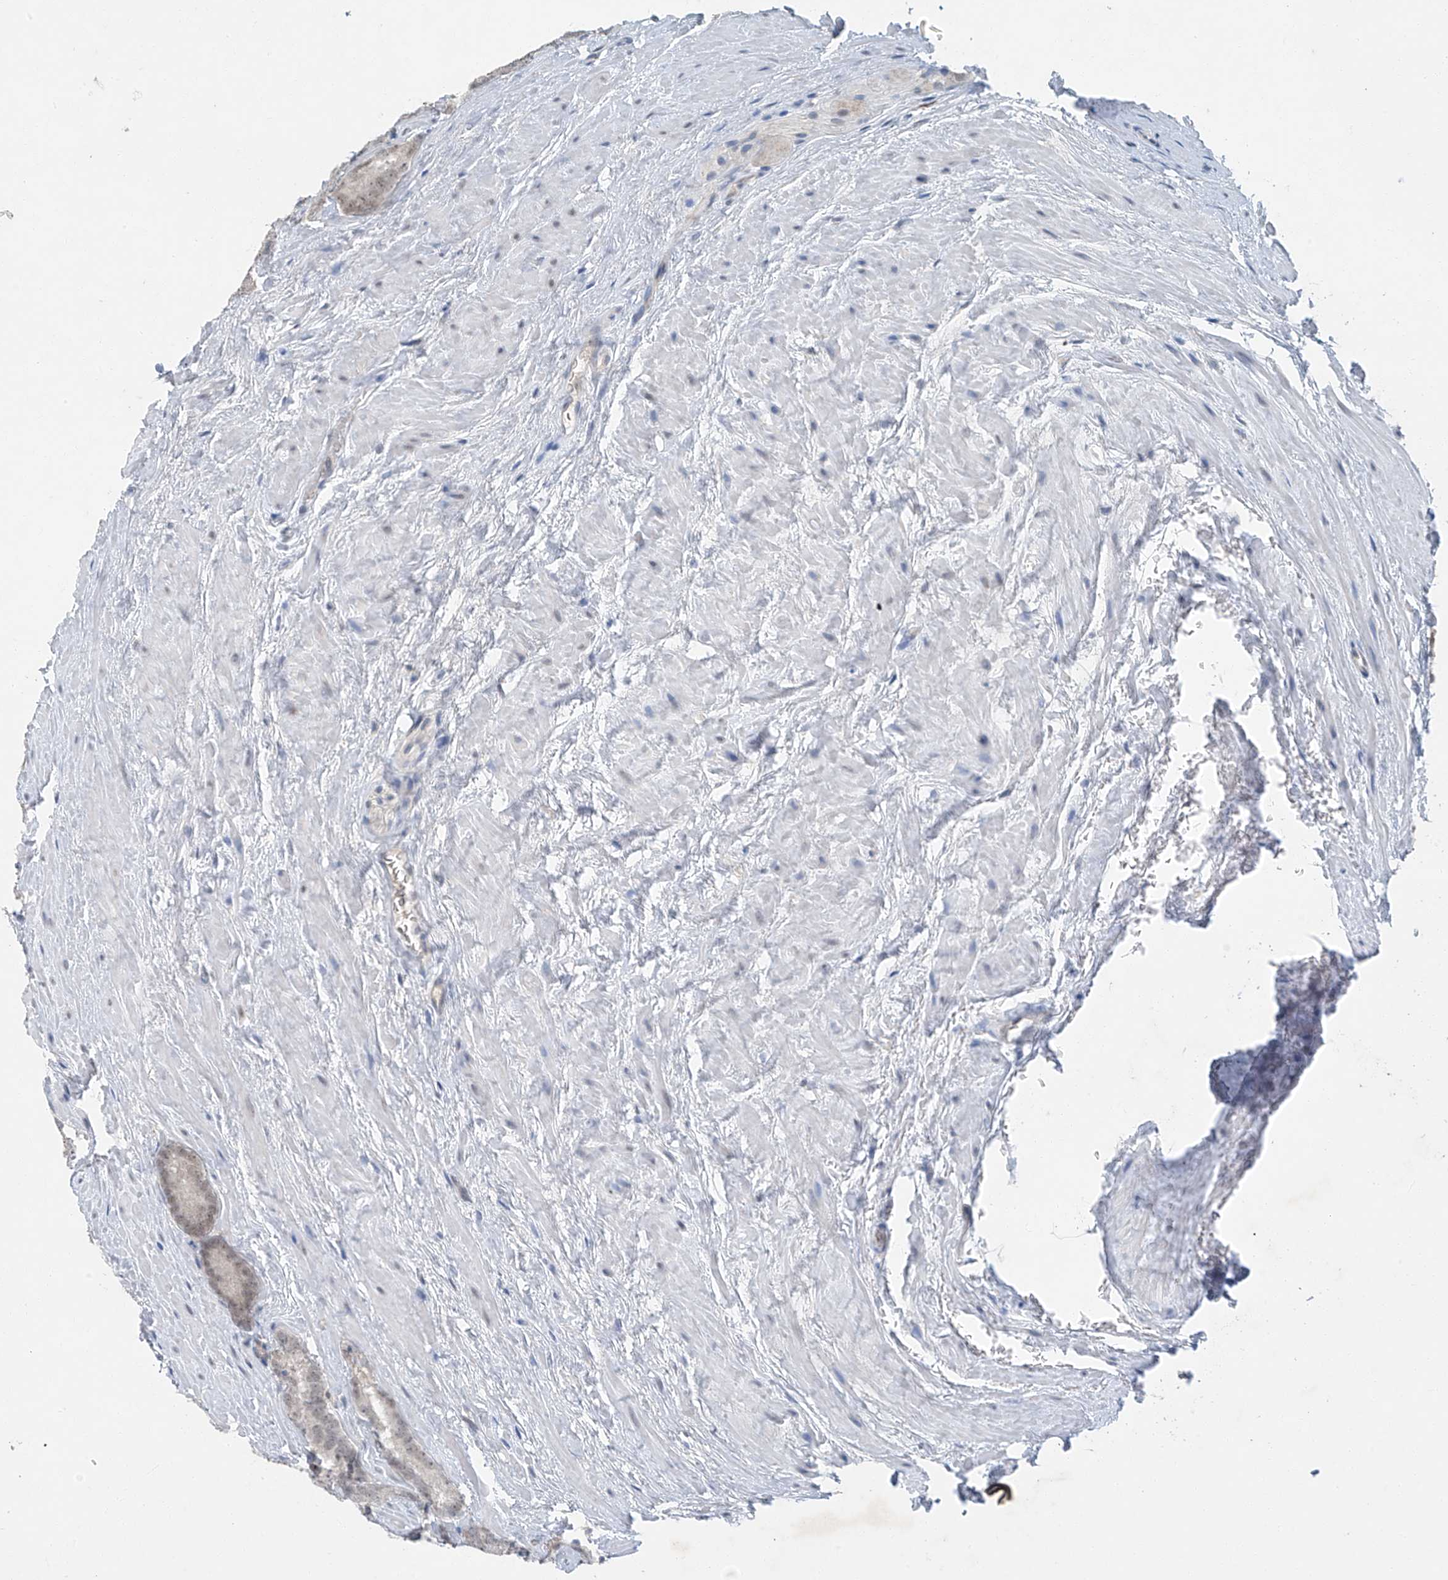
{"staining": {"intensity": "weak", "quantity": "25%-75%", "location": "nuclear"}, "tissue": "prostate cancer", "cell_type": "Tumor cells", "image_type": "cancer", "snomed": [{"axis": "morphology", "description": "Adenocarcinoma, High grade"}, {"axis": "topography", "description": "Prostate"}], "caption": "Weak nuclear expression is identified in approximately 25%-75% of tumor cells in high-grade adenocarcinoma (prostate).", "gene": "TAF8", "patient": {"sex": "male", "age": 66}}